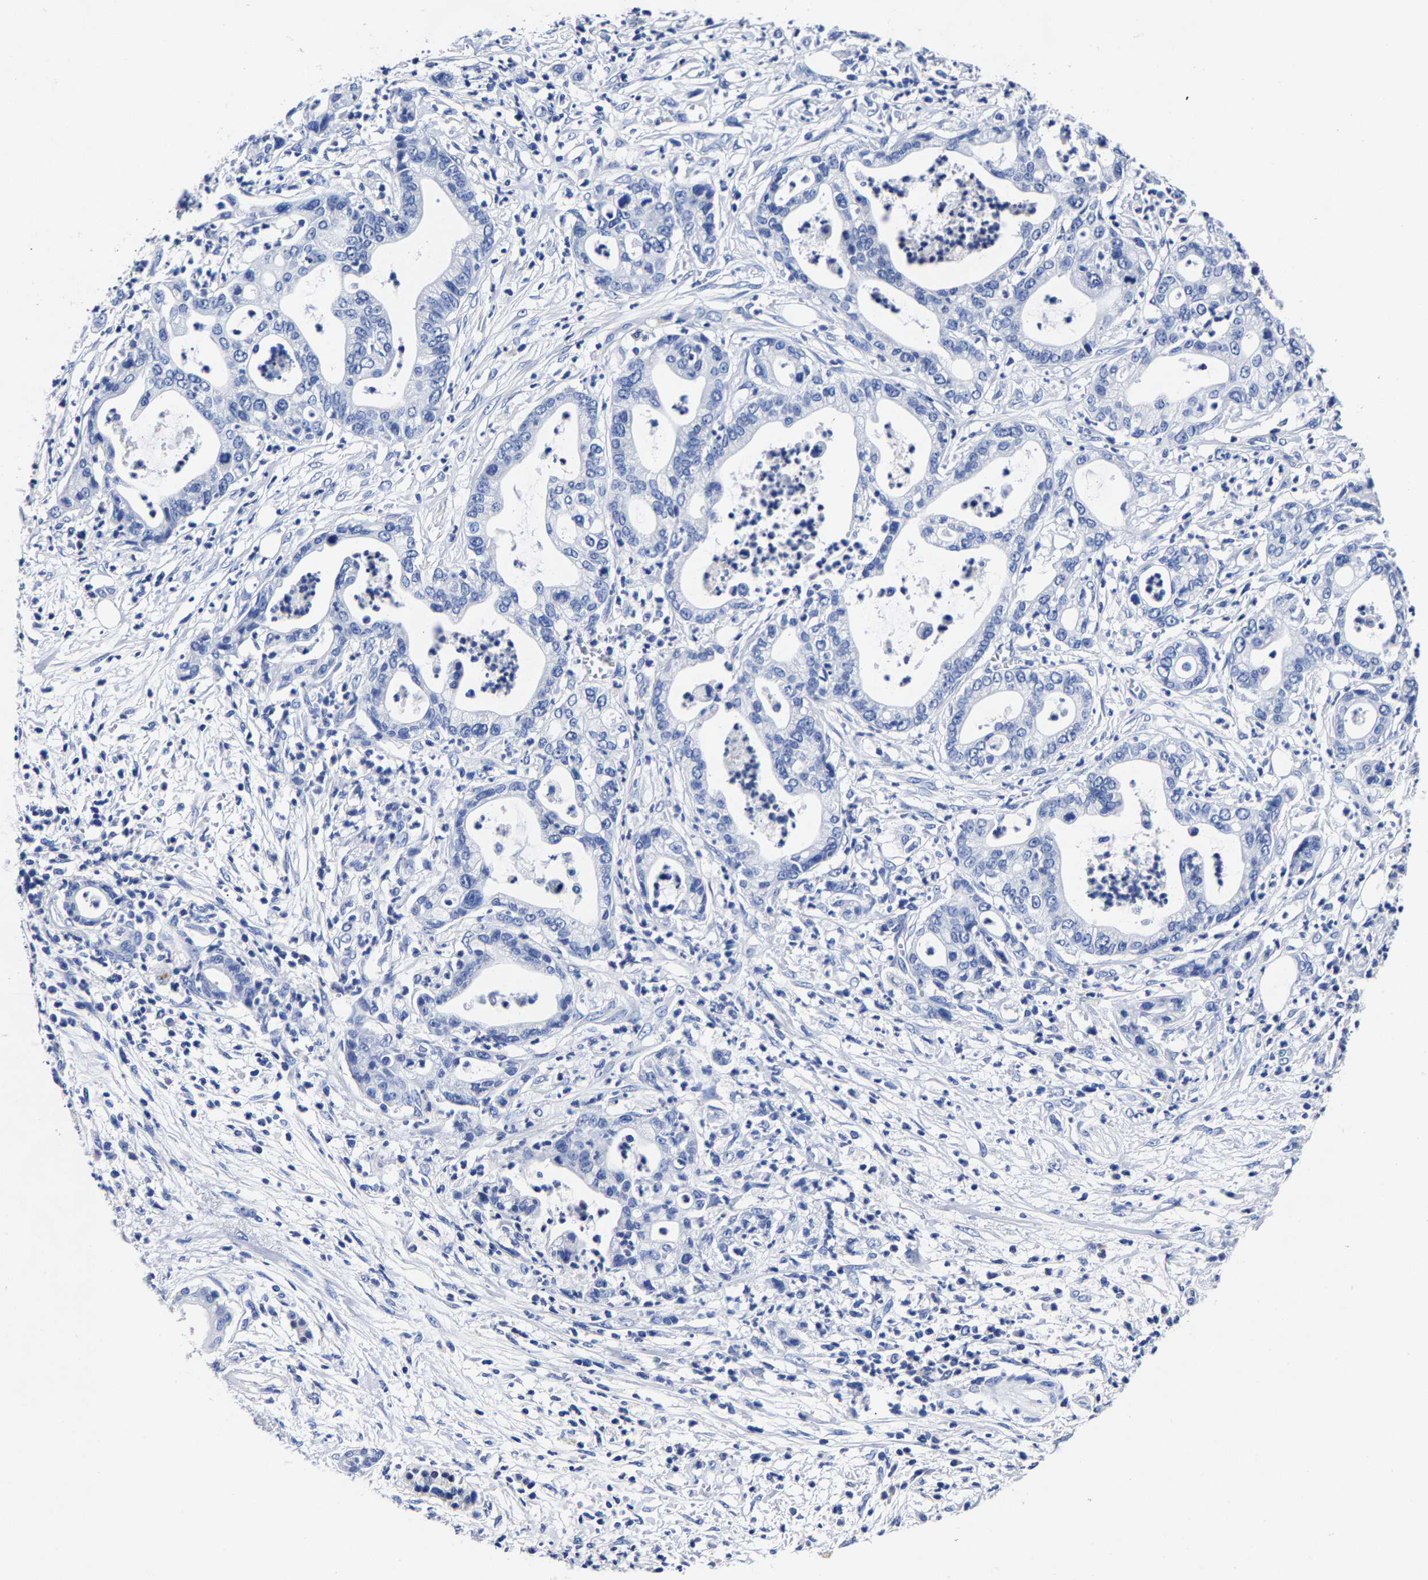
{"staining": {"intensity": "negative", "quantity": "none", "location": "none"}, "tissue": "pancreatic cancer", "cell_type": "Tumor cells", "image_type": "cancer", "snomed": [{"axis": "morphology", "description": "Adenocarcinoma, NOS"}, {"axis": "topography", "description": "Pancreas"}], "caption": "Tumor cells are negative for brown protein staining in pancreatic adenocarcinoma.", "gene": "CPA2", "patient": {"sex": "male", "age": 69}}